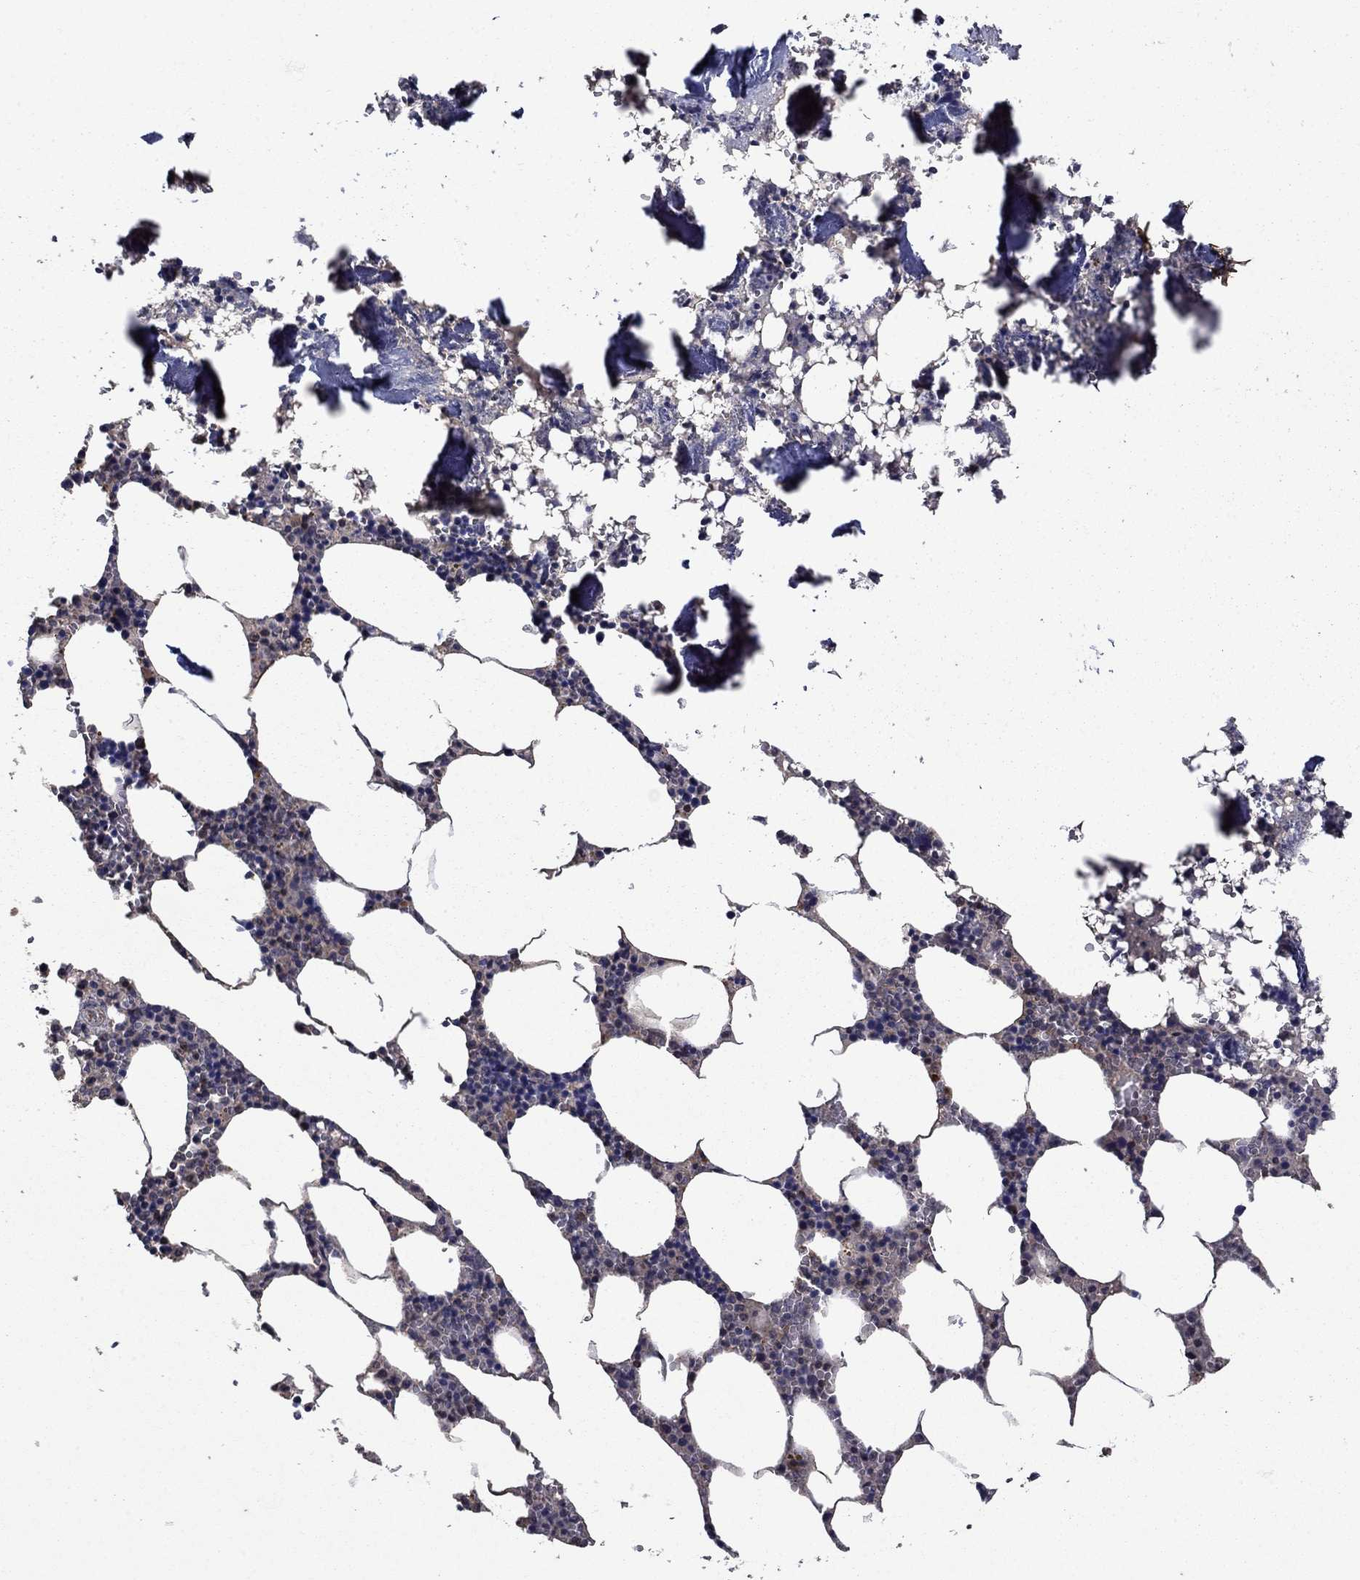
{"staining": {"intensity": "moderate", "quantity": "<25%", "location": "cytoplasmic/membranous"}, "tissue": "bone marrow", "cell_type": "Hematopoietic cells", "image_type": "normal", "snomed": [{"axis": "morphology", "description": "Normal tissue, NOS"}, {"axis": "topography", "description": "Bone marrow"}], "caption": "Immunohistochemical staining of unremarkable human bone marrow shows low levels of moderate cytoplasmic/membranous staining in about <25% of hematopoietic cells.", "gene": "DVL1", "patient": {"sex": "female", "age": 64}}